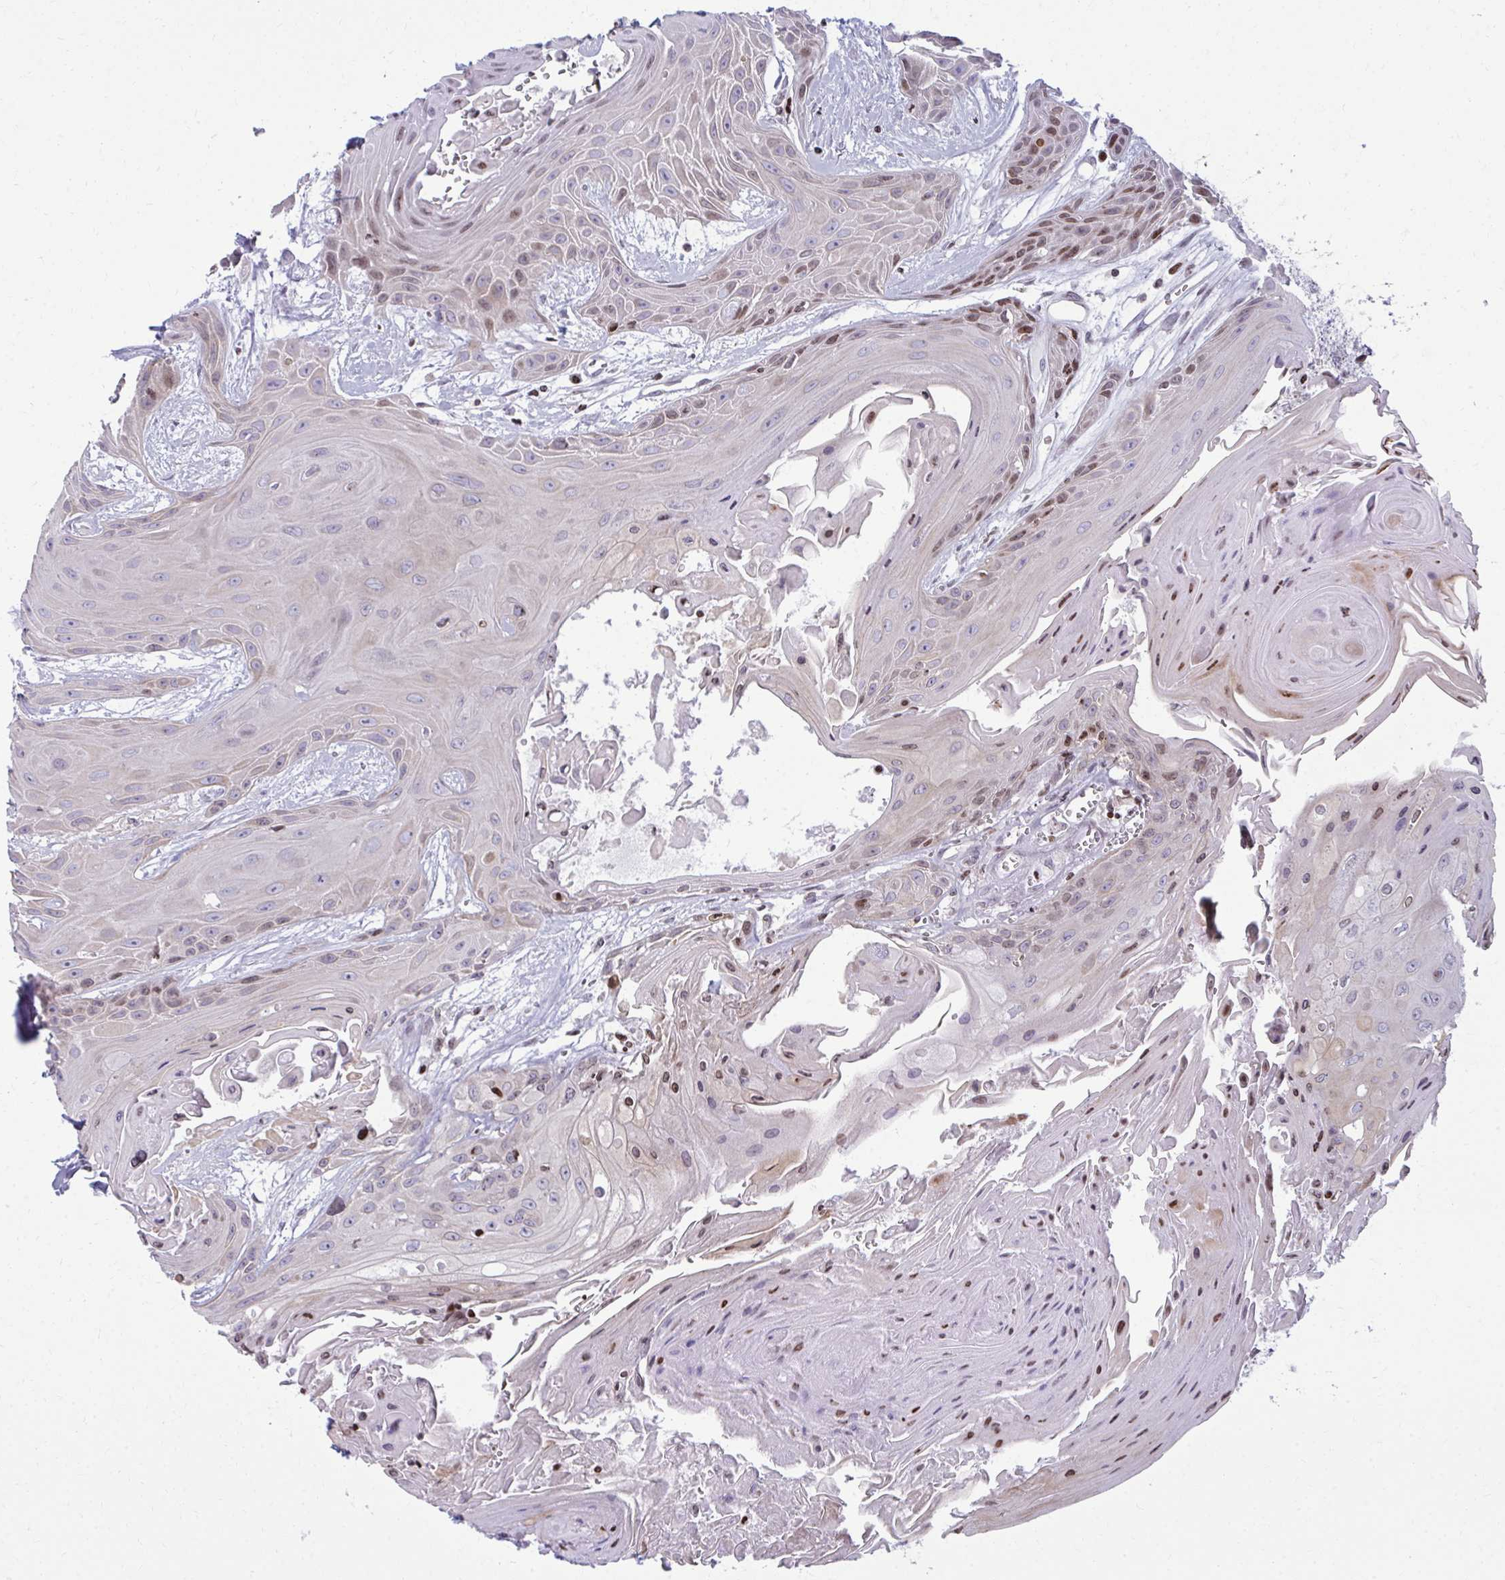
{"staining": {"intensity": "moderate", "quantity": "<25%", "location": "nuclear"}, "tissue": "head and neck cancer", "cell_type": "Tumor cells", "image_type": "cancer", "snomed": [{"axis": "morphology", "description": "Squamous cell carcinoma, NOS"}, {"axis": "topography", "description": "Head-Neck"}], "caption": "Immunohistochemistry histopathology image of squamous cell carcinoma (head and neck) stained for a protein (brown), which shows low levels of moderate nuclear expression in approximately <25% of tumor cells.", "gene": "AP5M1", "patient": {"sex": "female", "age": 73}}